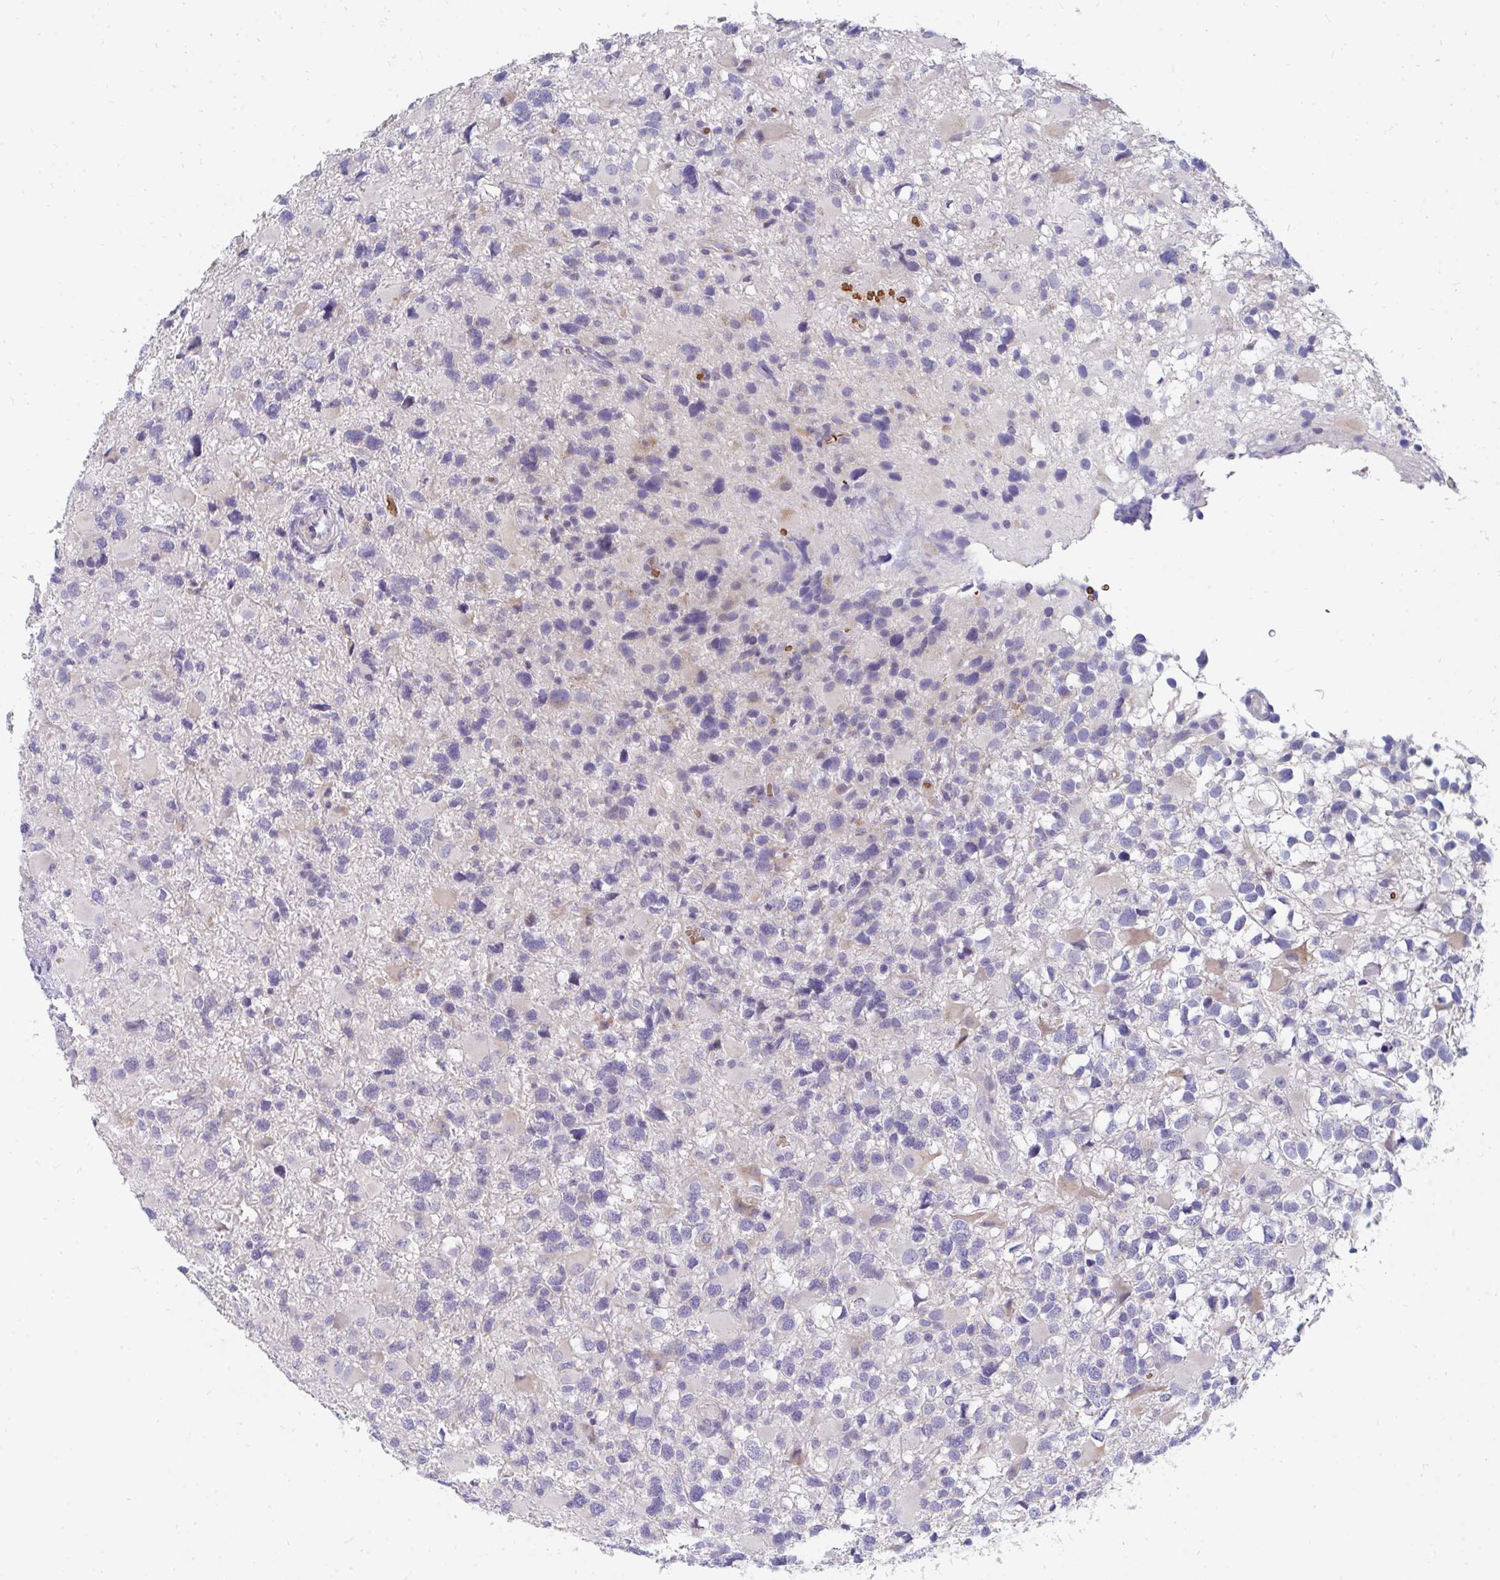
{"staining": {"intensity": "negative", "quantity": "none", "location": "none"}, "tissue": "glioma", "cell_type": "Tumor cells", "image_type": "cancer", "snomed": [{"axis": "morphology", "description": "Glioma, malignant, High grade"}, {"axis": "topography", "description": "Brain"}], "caption": "The immunohistochemistry histopathology image has no significant staining in tumor cells of glioma tissue. (Immunohistochemistry (ihc), brightfield microscopy, high magnification).", "gene": "MROH2B", "patient": {"sex": "male", "age": 54}}